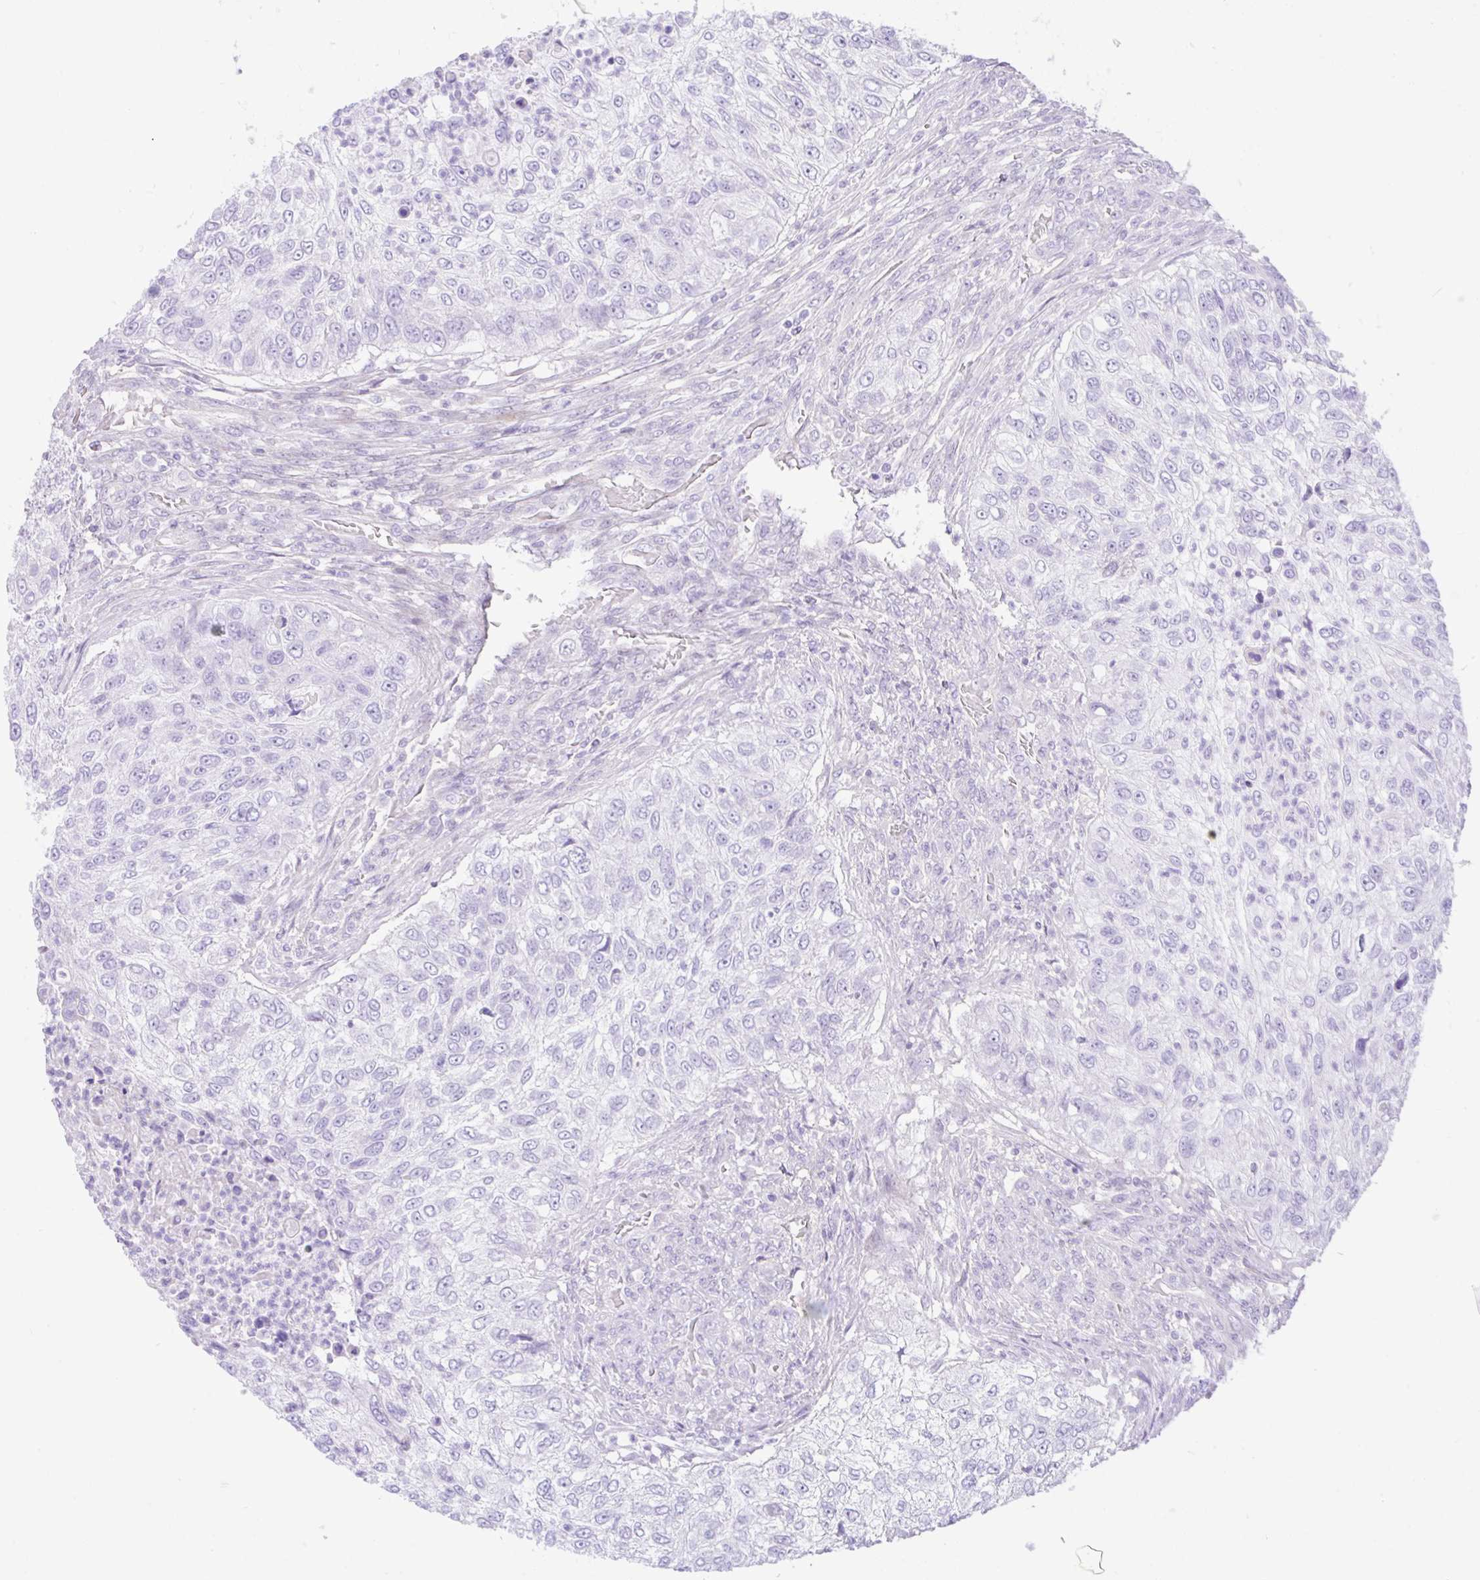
{"staining": {"intensity": "negative", "quantity": "none", "location": "none"}, "tissue": "urothelial cancer", "cell_type": "Tumor cells", "image_type": "cancer", "snomed": [{"axis": "morphology", "description": "Urothelial carcinoma, High grade"}, {"axis": "topography", "description": "Urinary bladder"}], "caption": "Immunohistochemistry histopathology image of neoplastic tissue: human urothelial cancer stained with DAB (3,3'-diaminobenzidine) demonstrates no significant protein staining in tumor cells.", "gene": "ZNF101", "patient": {"sex": "female", "age": 60}}